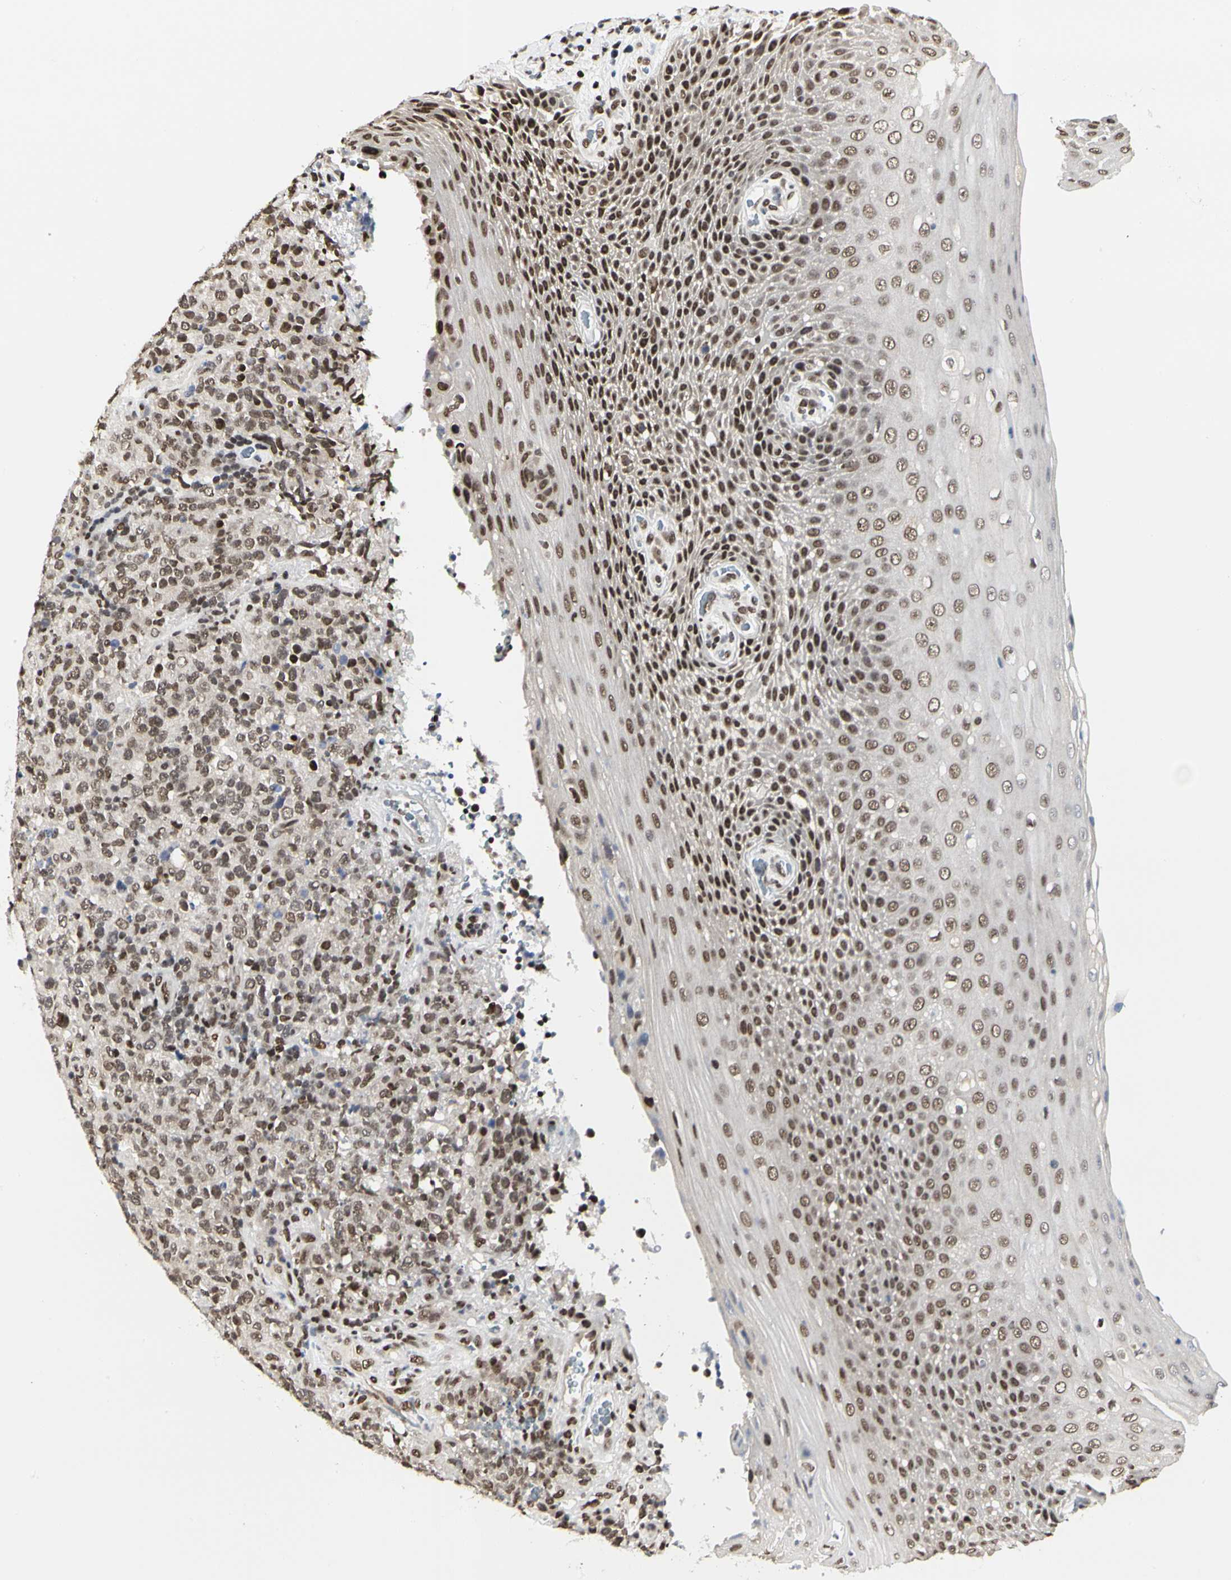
{"staining": {"intensity": "moderate", "quantity": ">75%", "location": "nuclear"}, "tissue": "lymphoma", "cell_type": "Tumor cells", "image_type": "cancer", "snomed": [{"axis": "morphology", "description": "Malignant lymphoma, non-Hodgkin's type, High grade"}, {"axis": "topography", "description": "Tonsil"}], "caption": "IHC staining of lymphoma, which displays medium levels of moderate nuclear staining in about >75% of tumor cells indicating moderate nuclear protein positivity. The staining was performed using DAB (3,3'-diaminobenzidine) (brown) for protein detection and nuclei were counterstained in hematoxylin (blue).", "gene": "PRMT3", "patient": {"sex": "female", "age": 36}}